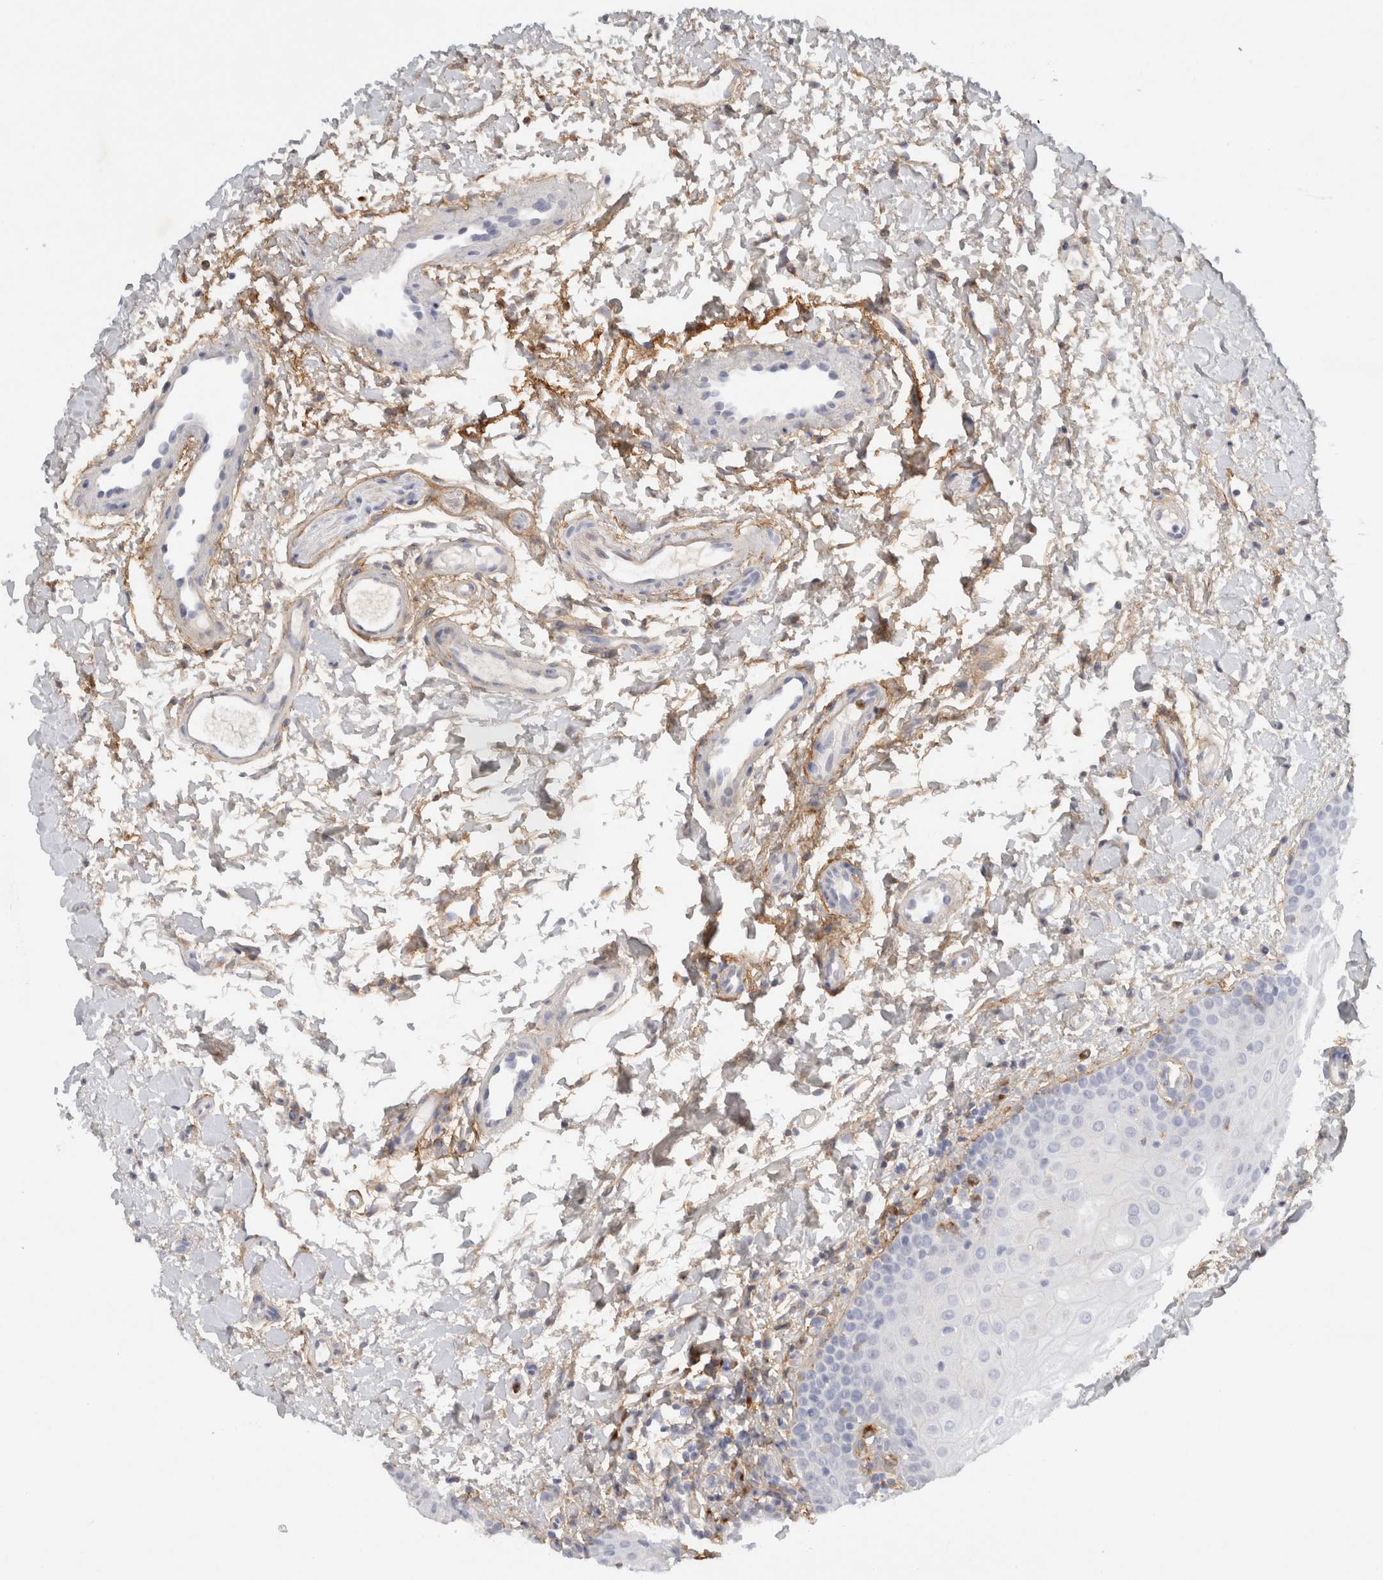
{"staining": {"intensity": "negative", "quantity": "none", "location": "none"}, "tissue": "oral mucosa", "cell_type": "Squamous epithelial cells", "image_type": "normal", "snomed": [{"axis": "morphology", "description": "Normal tissue, NOS"}, {"axis": "topography", "description": "Skin"}, {"axis": "topography", "description": "Oral tissue"}], "caption": "Oral mucosa stained for a protein using immunohistochemistry (IHC) shows no expression squamous epithelial cells.", "gene": "FGL2", "patient": {"sex": "male", "age": 84}}